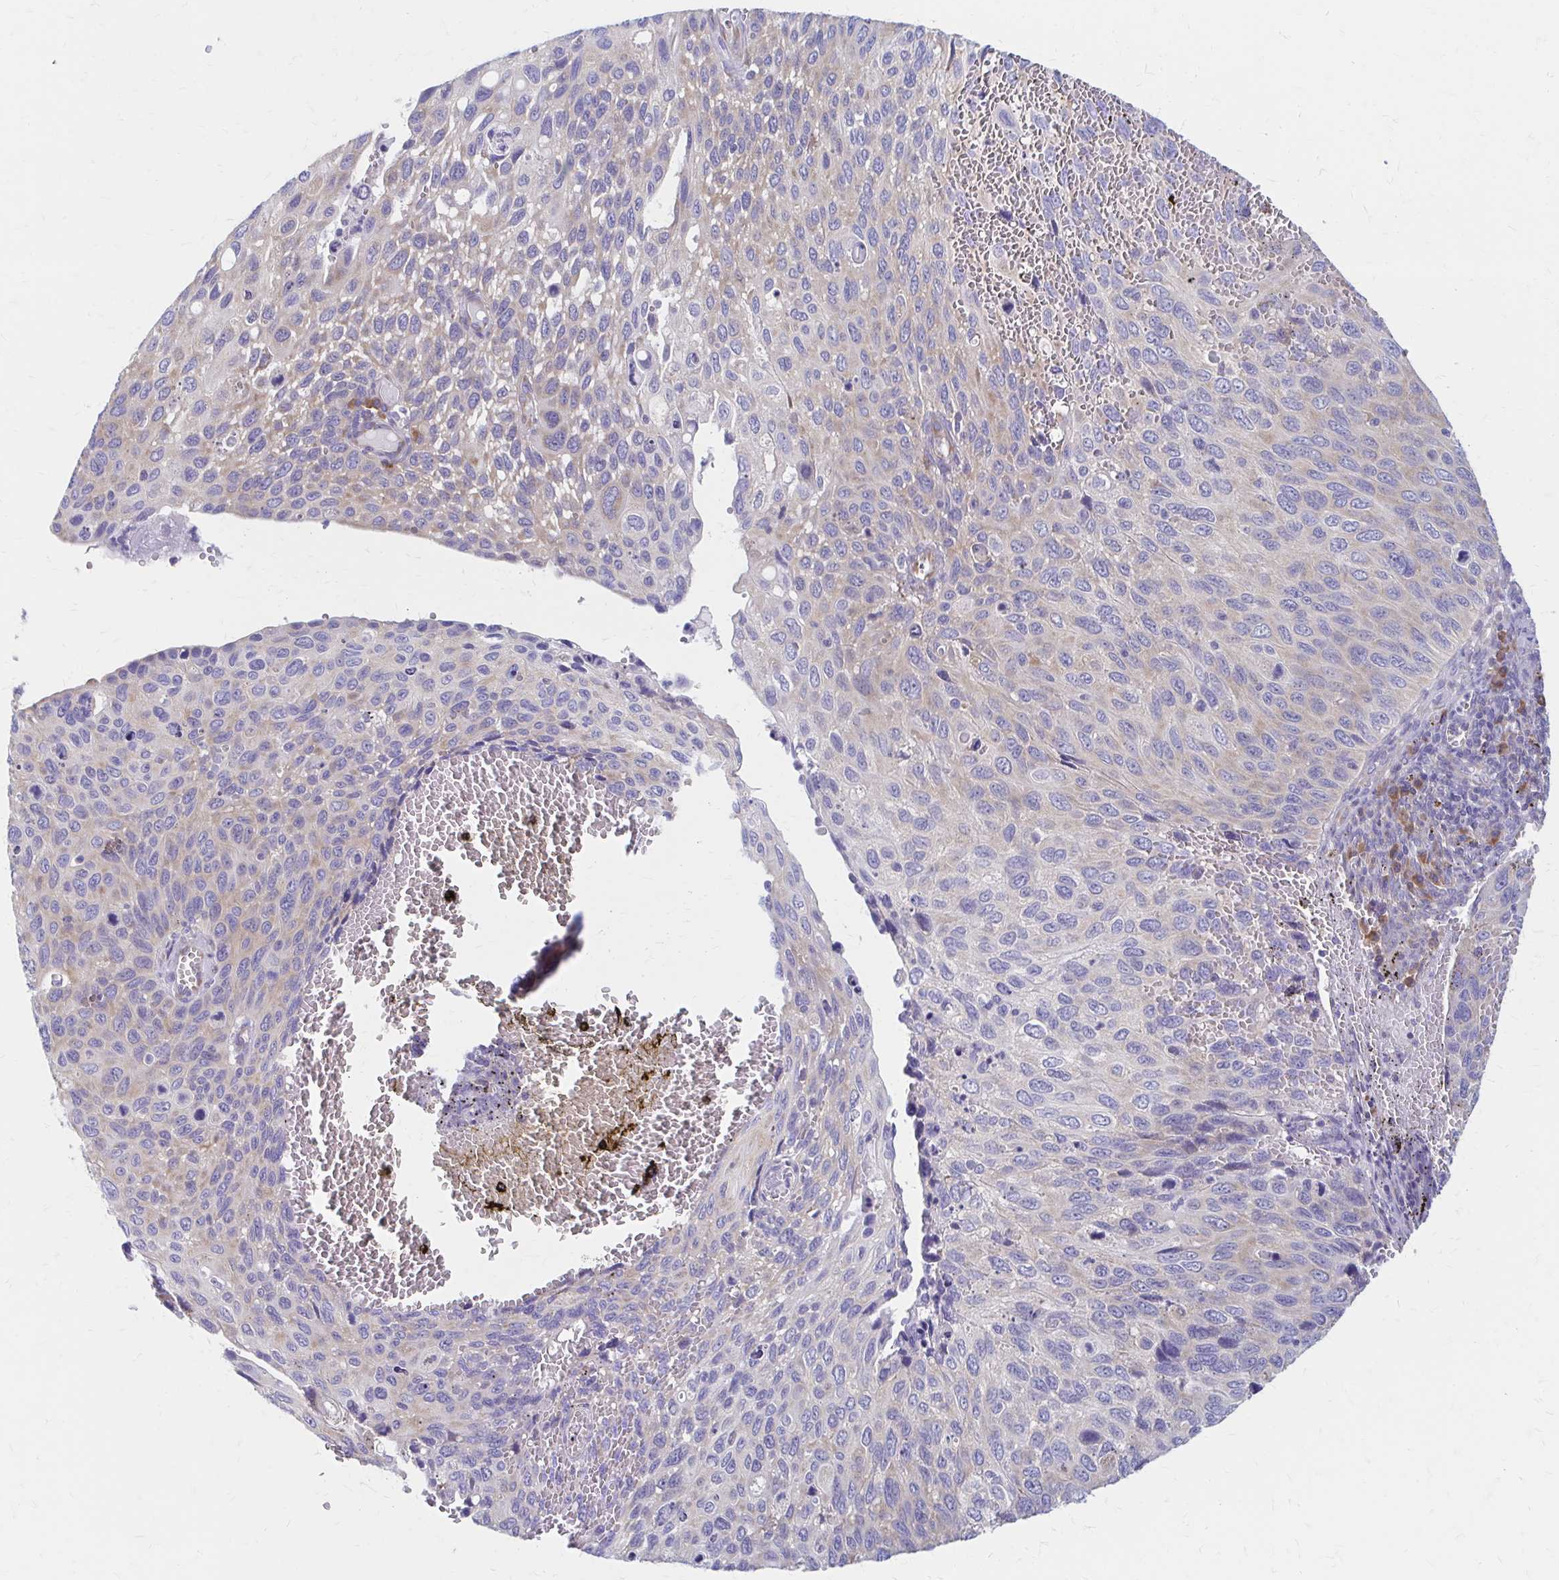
{"staining": {"intensity": "weak", "quantity": "<25%", "location": "cytoplasmic/membranous"}, "tissue": "cervical cancer", "cell_type": "Tumor cells", "image_type": "cancer", "snomed": [{"axis": "morphology", "description": "Squamous cell carcinoma, NOS"}, {"axis": "topography", "description": "Cervix"}], "caption": "Squamous cell carcinoma (cervical) stained for a protein using immunohistochemistry reveals no expression tumor cells.", "gene": "RPL27A", "patient": {"sex": "female", "age": 70}}